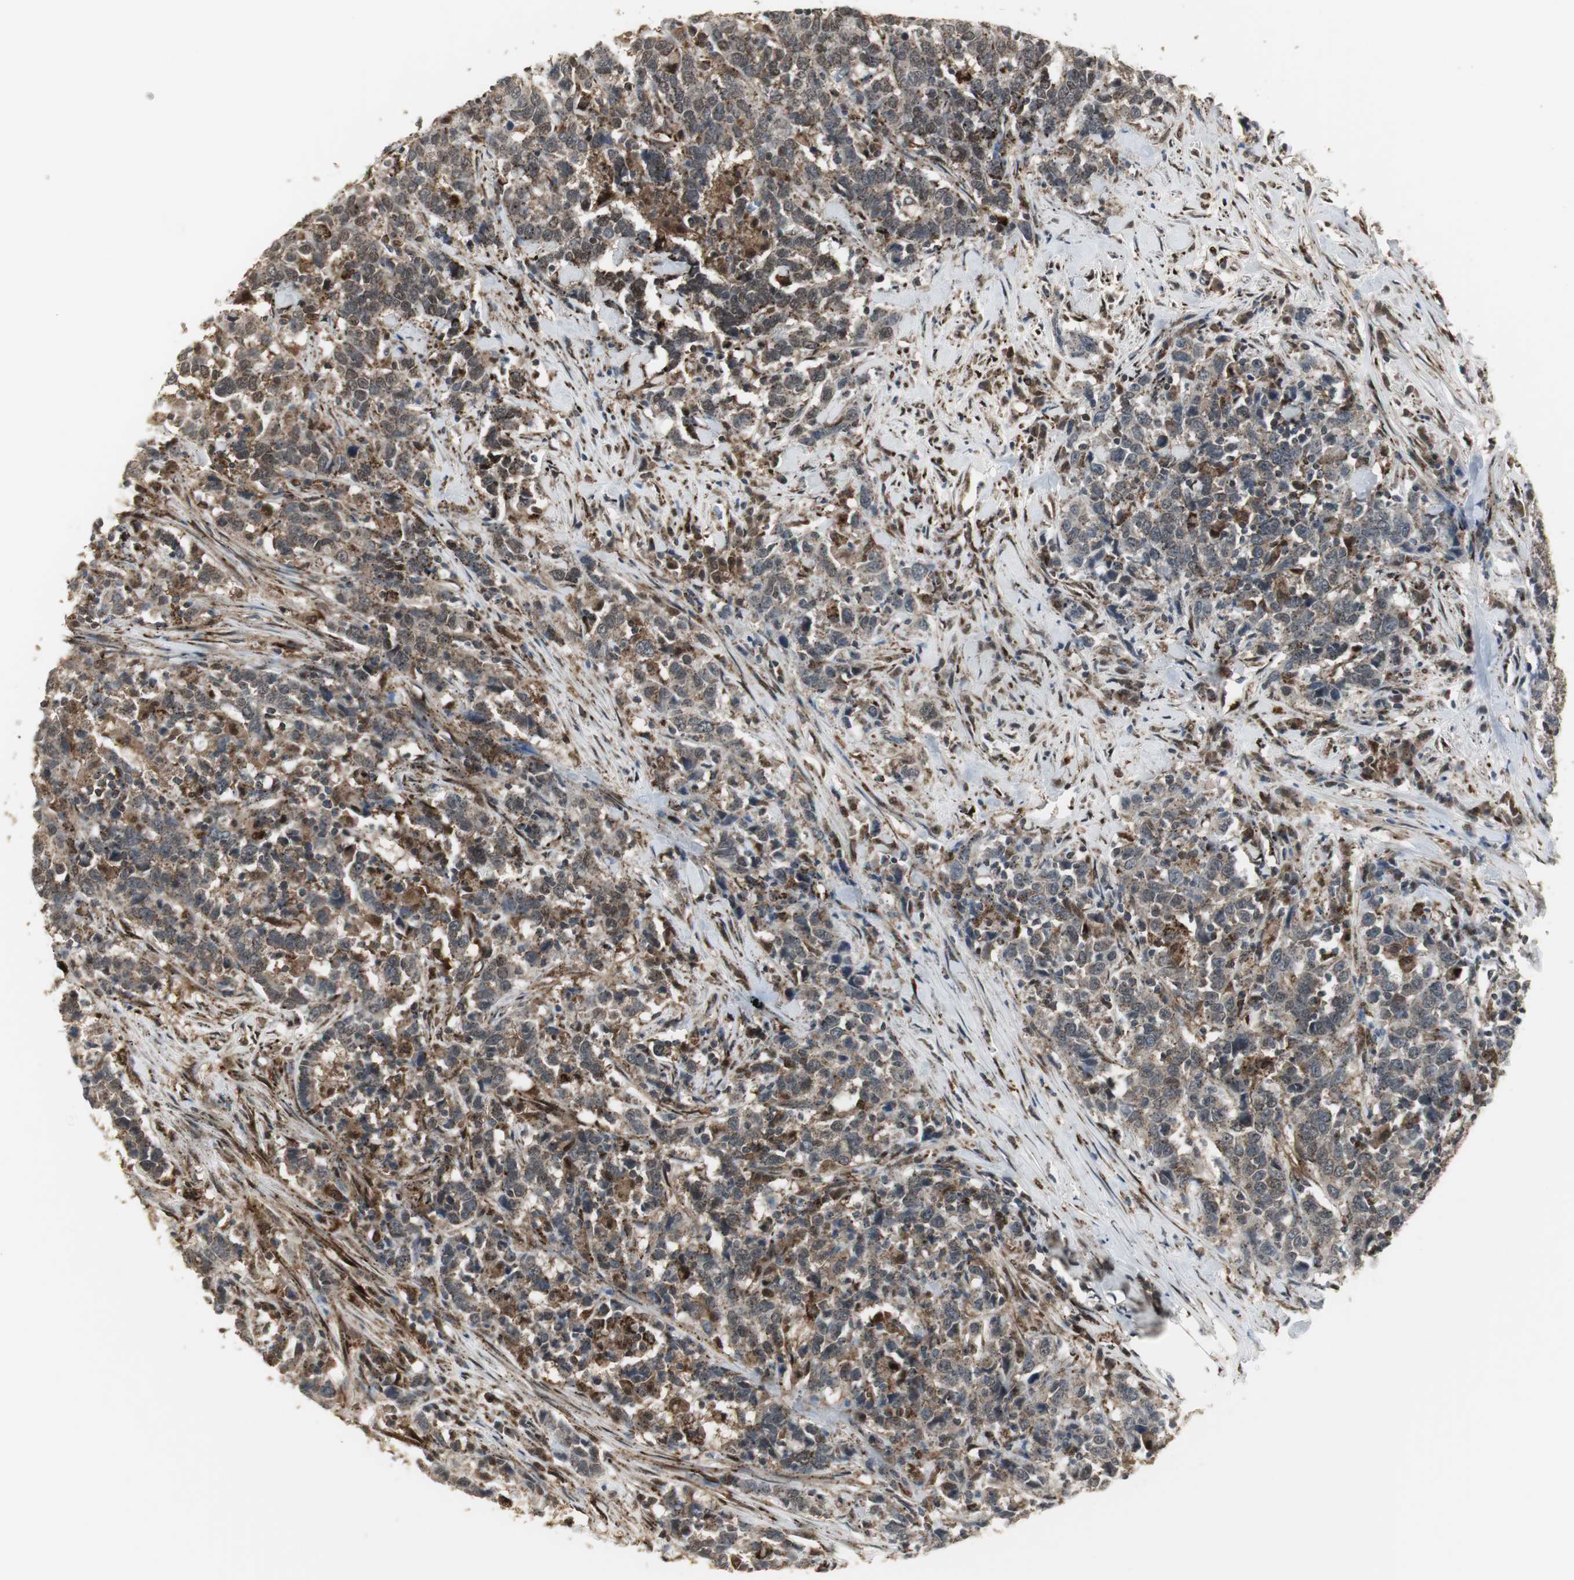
{"staining": {"intensity": "moderate", "quantity": "25%-75%", "location": "cytoplasmic/membranous"}, "tissue": "urothelial cancer", "cell_type": "Tumor cells", "image_type": "cancer", "snomed": [{"axis": "morphology", "description": "Urothelial carcinoma, High grade"}, {"axis": "topography", "description": "Urinary bladder"}], "caption": "Protein analysis of urothelial cancer tissue reveals moderate cytoplasmic/membranous positivity in approximately 25%-75% of tumor cells.", "gene": "PLIN3", "patient": {"sex": "male", "age": 61}}